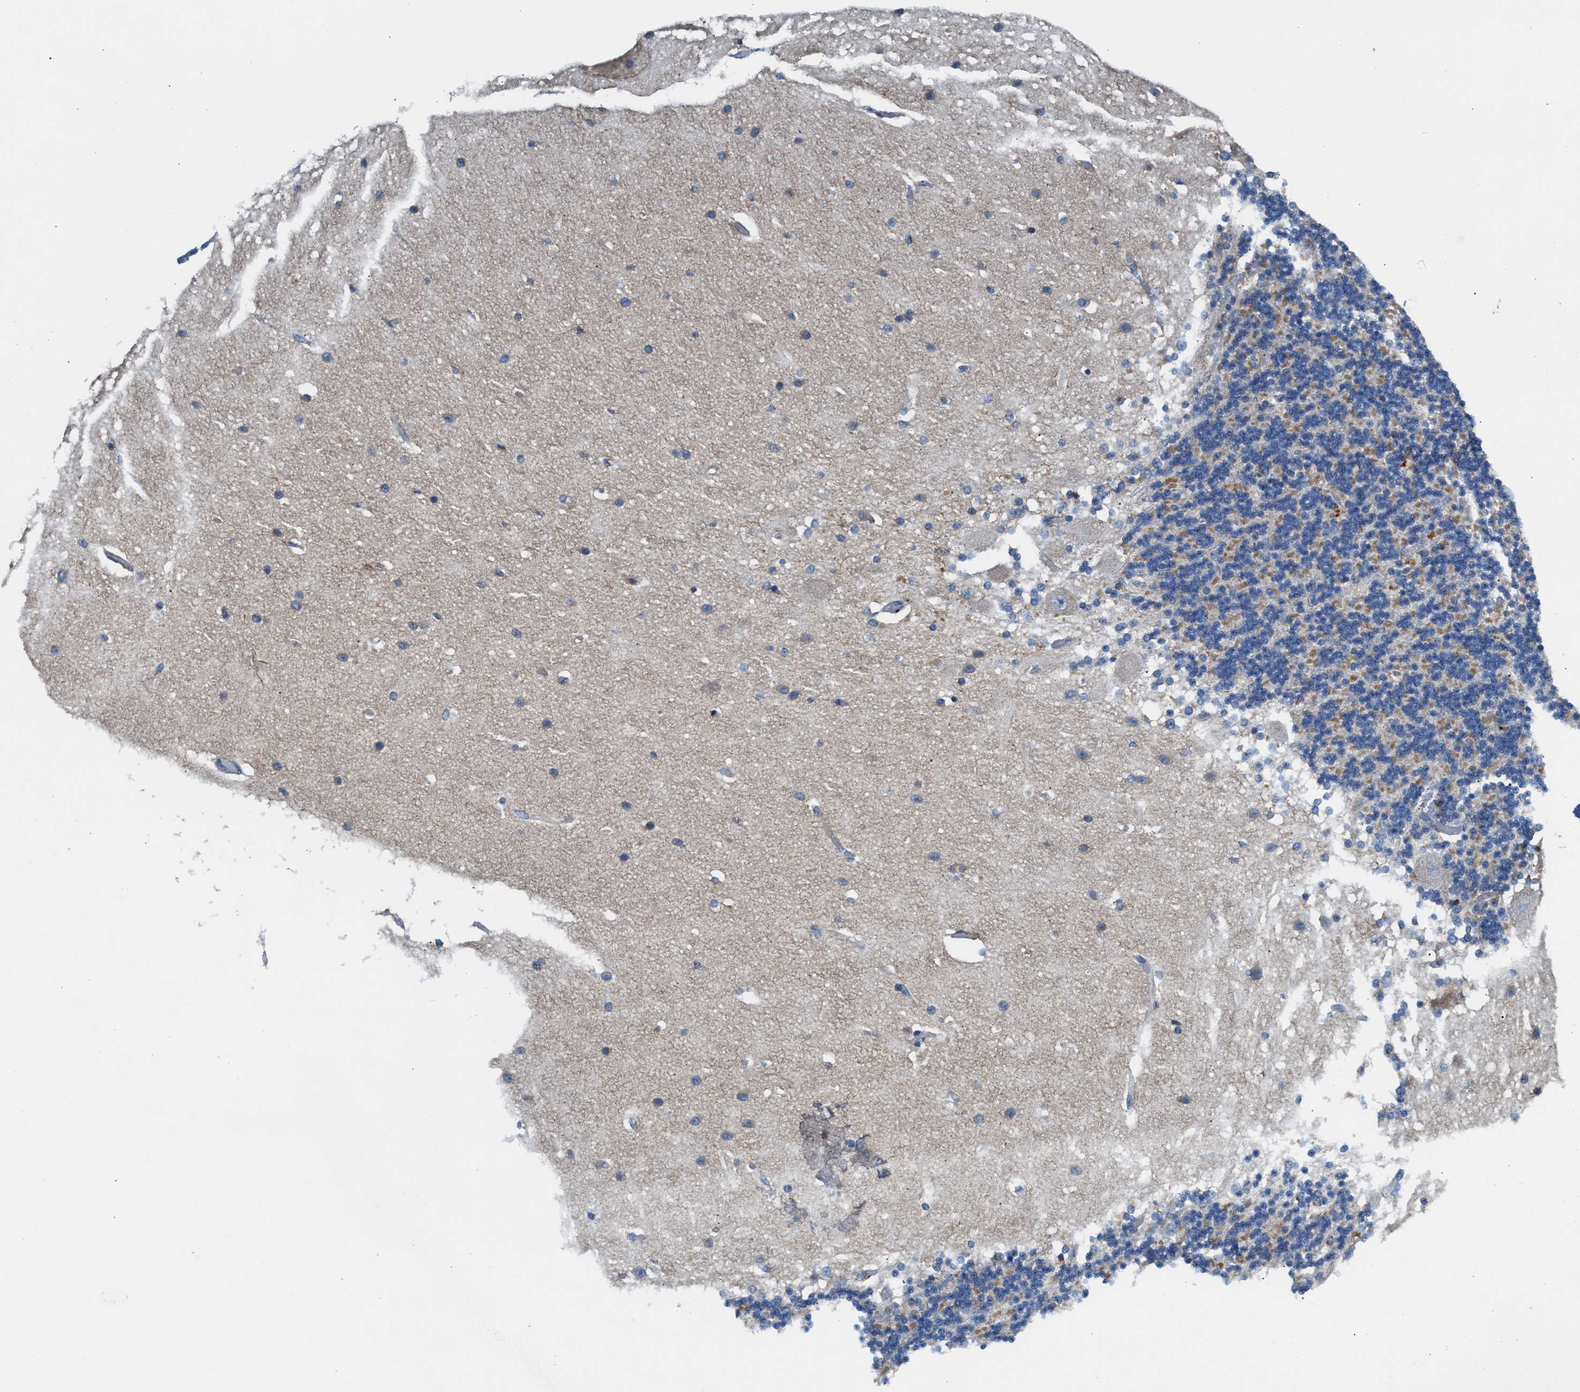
{"staining": {"intensity": "moderate", "quantity": "25%-75%", "location": "cytoplasmic/membranous"}, "tissue": "cerebellum", "cell_type": "Cells in granular layer", "image_type": "normal", "snomed": [{"axis": "morphology", "description": "Normal tissue, NOS"}, {"axis": "topography", "description": "Cerebellum"}], "caption": "A brown stain shows moderate cytoplasmic/membranous expression of a protein in cells in granular layer of normal cerebellum.", "gene": "TBC1D15", "patient": {"sex": "female", "age": 54}}